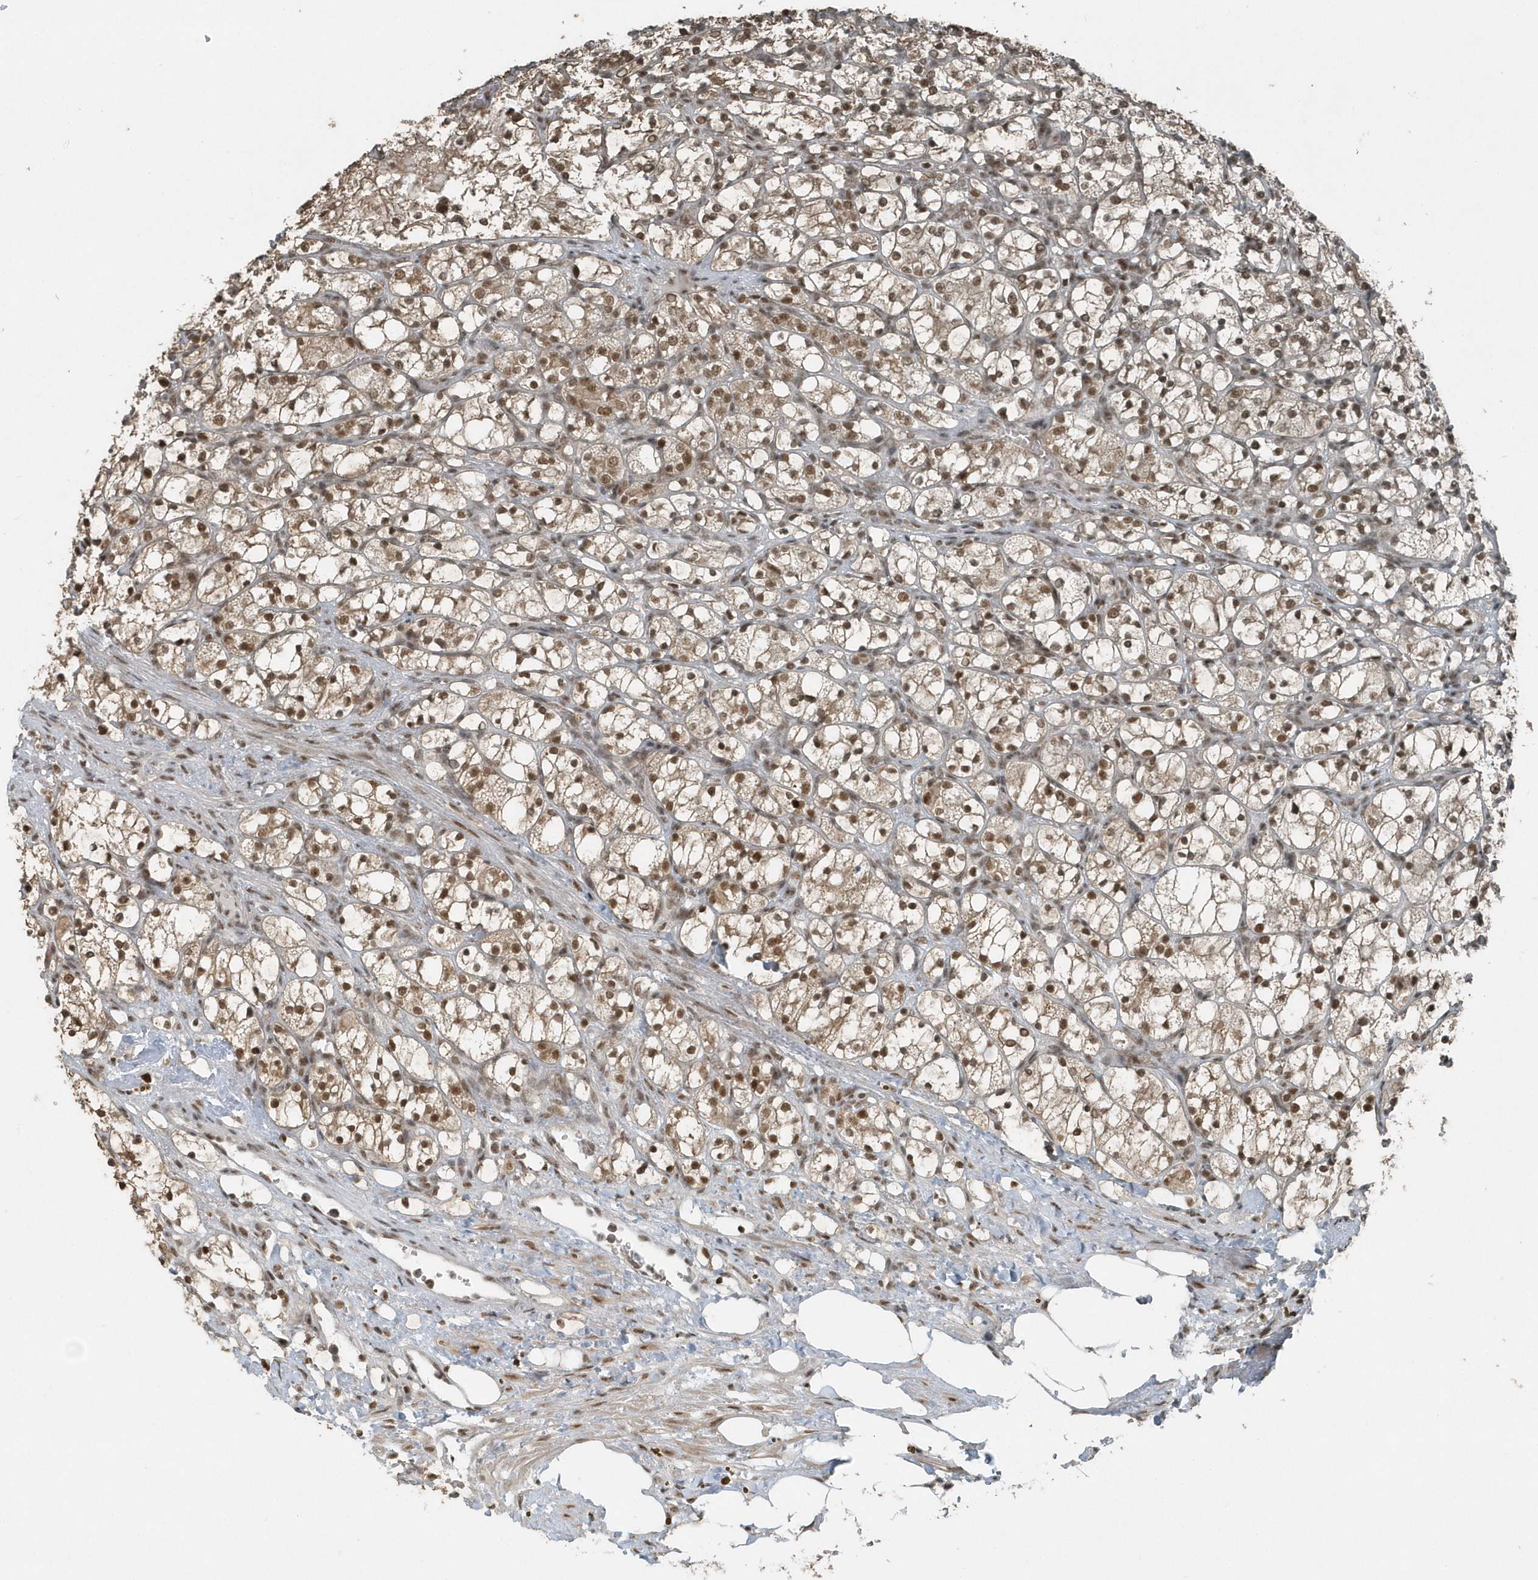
{"staining": {"intensity": "moderate", "quantity": ">75%", "location": "cytoplasmic/membranous,nuclear"}, "tissue": "renal cancer", "cell_type": "Tumor cells", "image_type": "cancer", "snomed": [{"axis": "morphology", "description": "Adenocarcinoma, NOS"}, {"axis": "topography", "description": "Kidney"}], "caption": "Immunohistochemistry of renal cancer shows medium levels of moderate cytoplasmic/membranous and nuclear staining in approximately >75% of tumor cells.", "gene": "YTHDC1", "patient": {"sex": "female", "age": 69}}